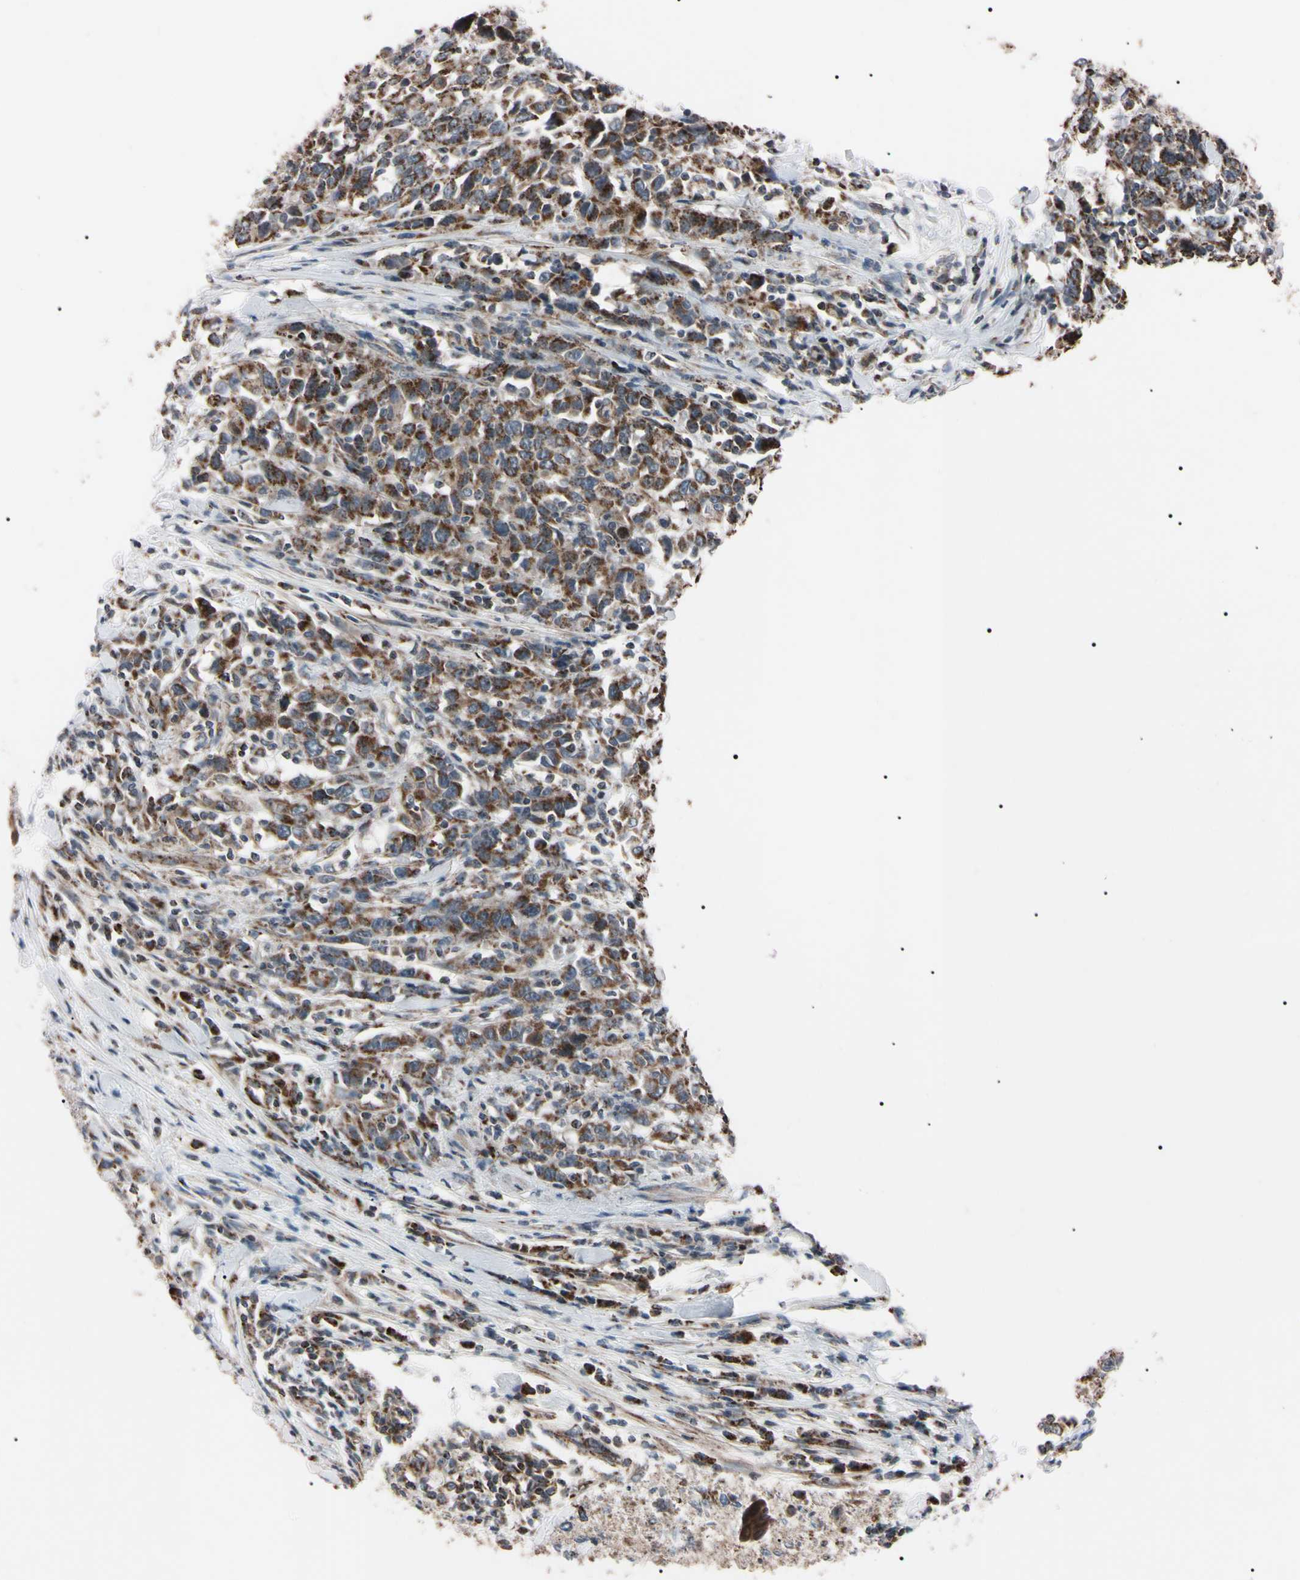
{"staining": {"intensity": "moderate", "quantity": ">75%", "location": "cytoplasmic/membranous"}, "tissue": "urothelial cancer", "cell_type": "Tumor cells", "image_type": "cancer", "snomed": [{"axis": "morphology", "description": "Urothelial carcinoma, High grade"}, {"axis": "topography", "description": "Urinary bladder"}], "caption": "Human high-grade urothelial carcinoma stained with a protein marker demonstrates moderate staining in tumor cells.", "gene": "TNFRSF1A", "patient": {"sex": "male", "age": 61}}